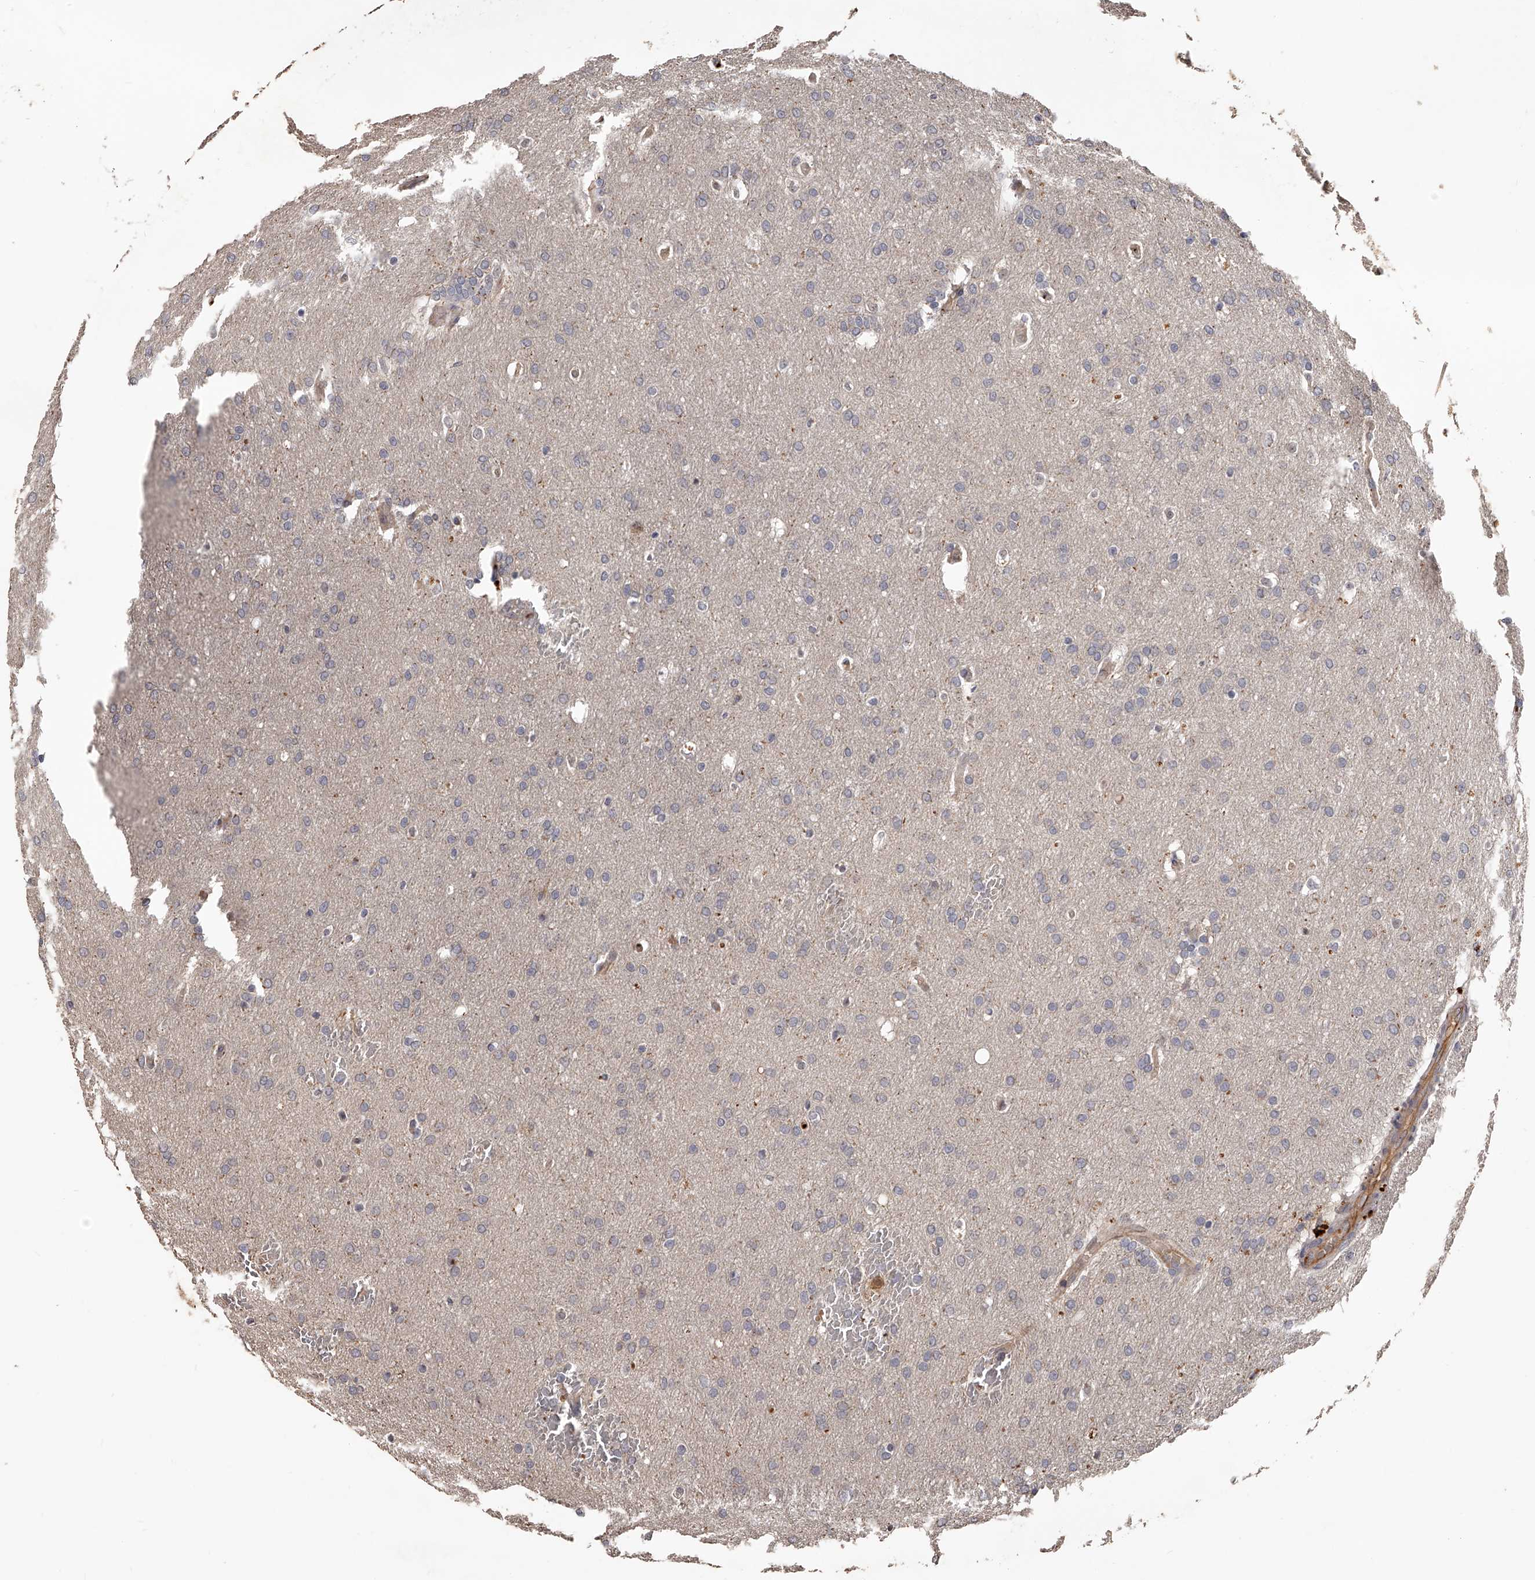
{"staining": {"intensity": "negative", "quantity": "none", "location": "none"}, "tissue": "glioma", "cell_type": "Tumor cells", "image_type": "cancer", "snomed": [{"axis": "morphology", "description": "Glioma, malignant, Low grade"}, {"axis": "topography", "description": "Brain"}], "caption": "A micrograph of malignant low-grade glioma stained for a protein demonstrates no brown staining in tumor cells. (Stains: DAB (3,3'-diaminobenzidine) immunohistochemistry (IHC) with hematoxylin counter stain, Microscopy: brightfield microscopy at high magnification).", "gene": "URGCP", "patient": {"sex": "female", "age": 37}}